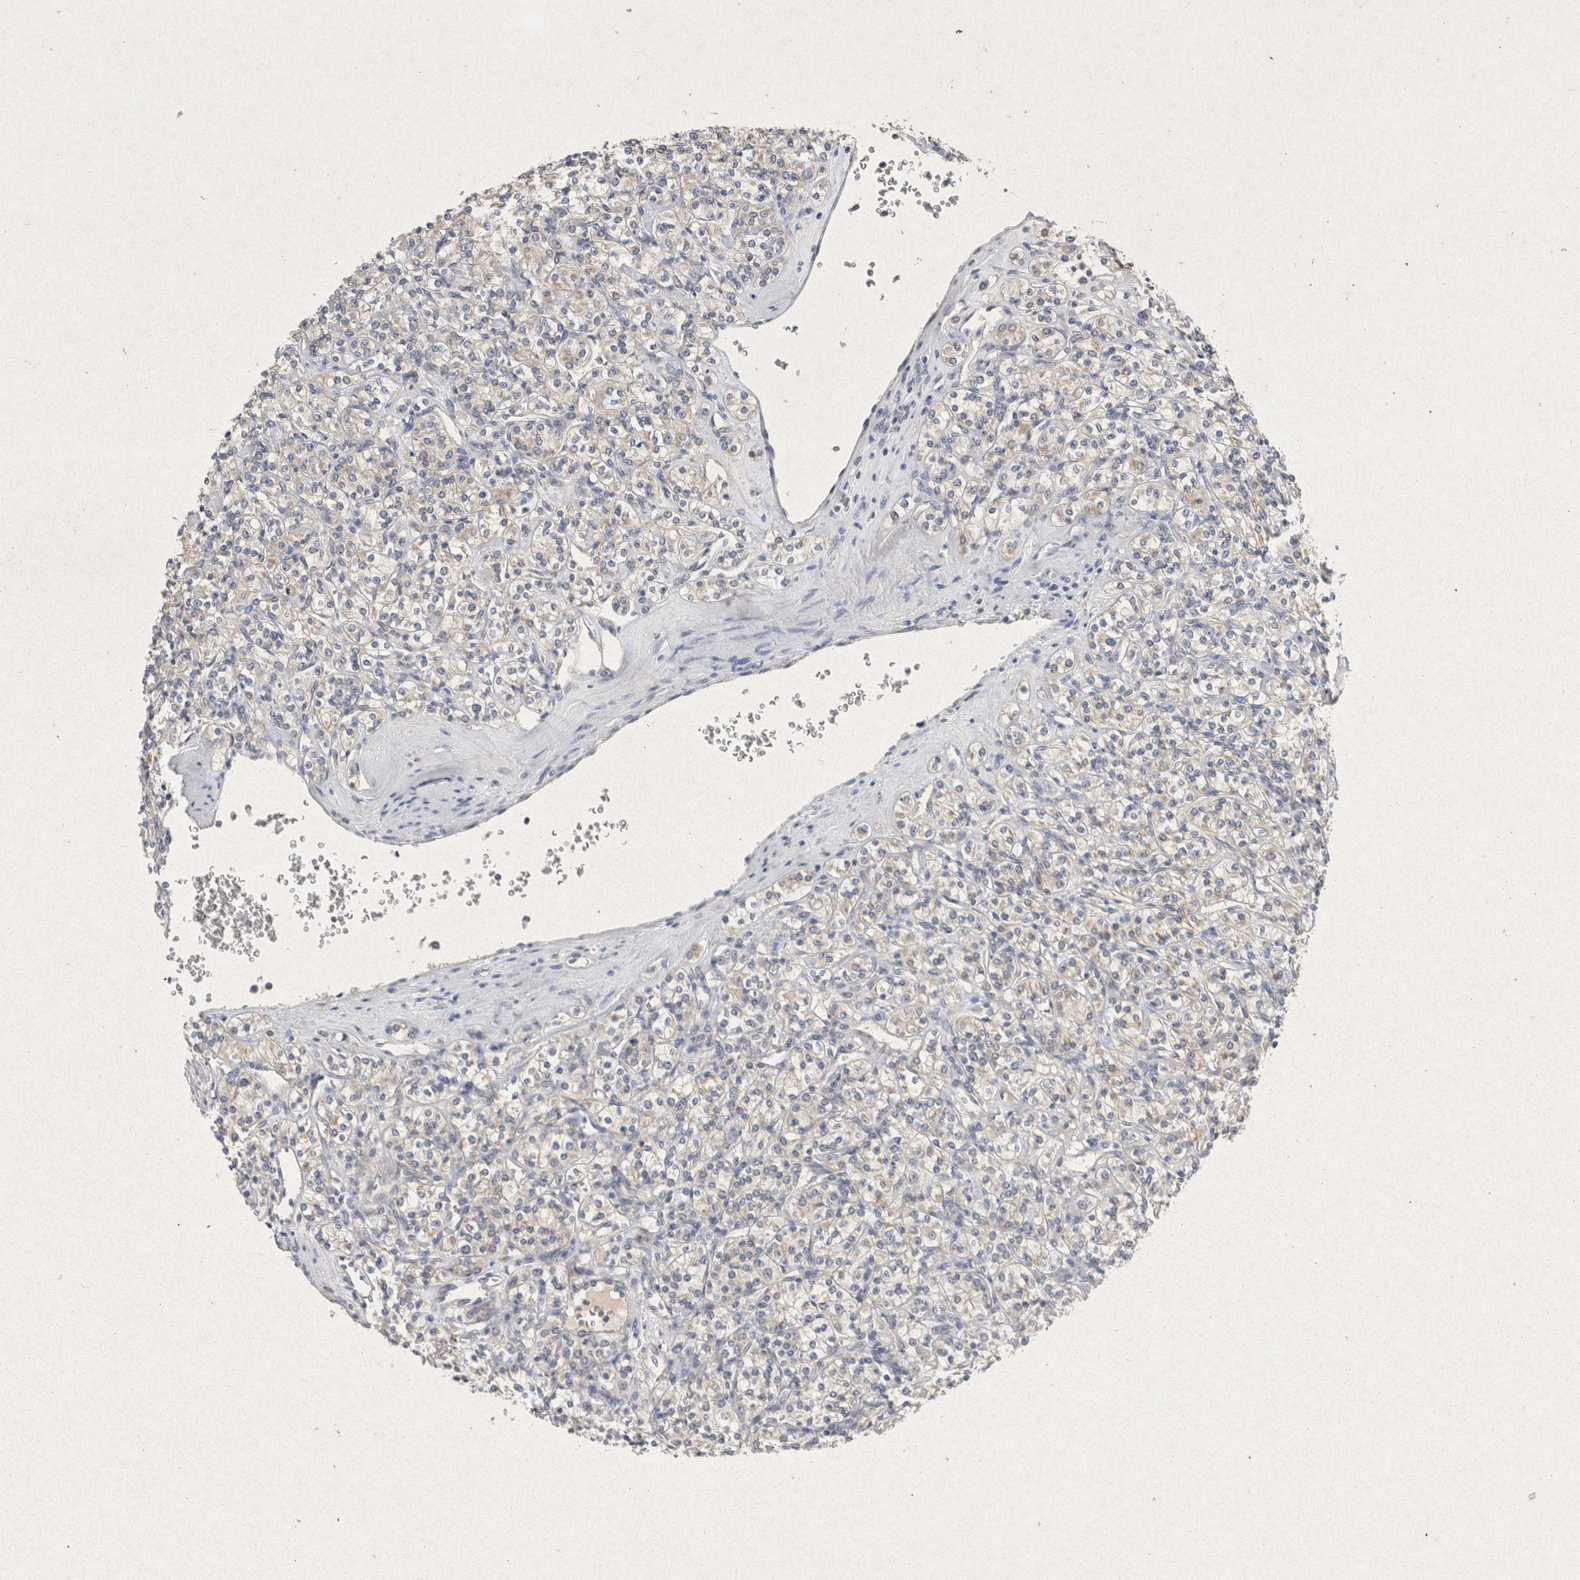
{"staining": {"intensity": "weak", "quantity": "<25%", "location": "cytoplasmic/membranous"}, "tissue": "renal cancer", "cell_type": "Tumor cells", "image_type": "cancer", "snomed": [{"axis": "morphology", "description": "Adenocarcinoma, NOS"}, {"axis": "topography", "description": "Kidney"}], "caption": "DAB immunohistochemical staining of adenocarcinoma (renal) exhibits no significant staining in tumor cells.", "gene": "RASSF3", "patient": {"sex": "male", "age": 77}}